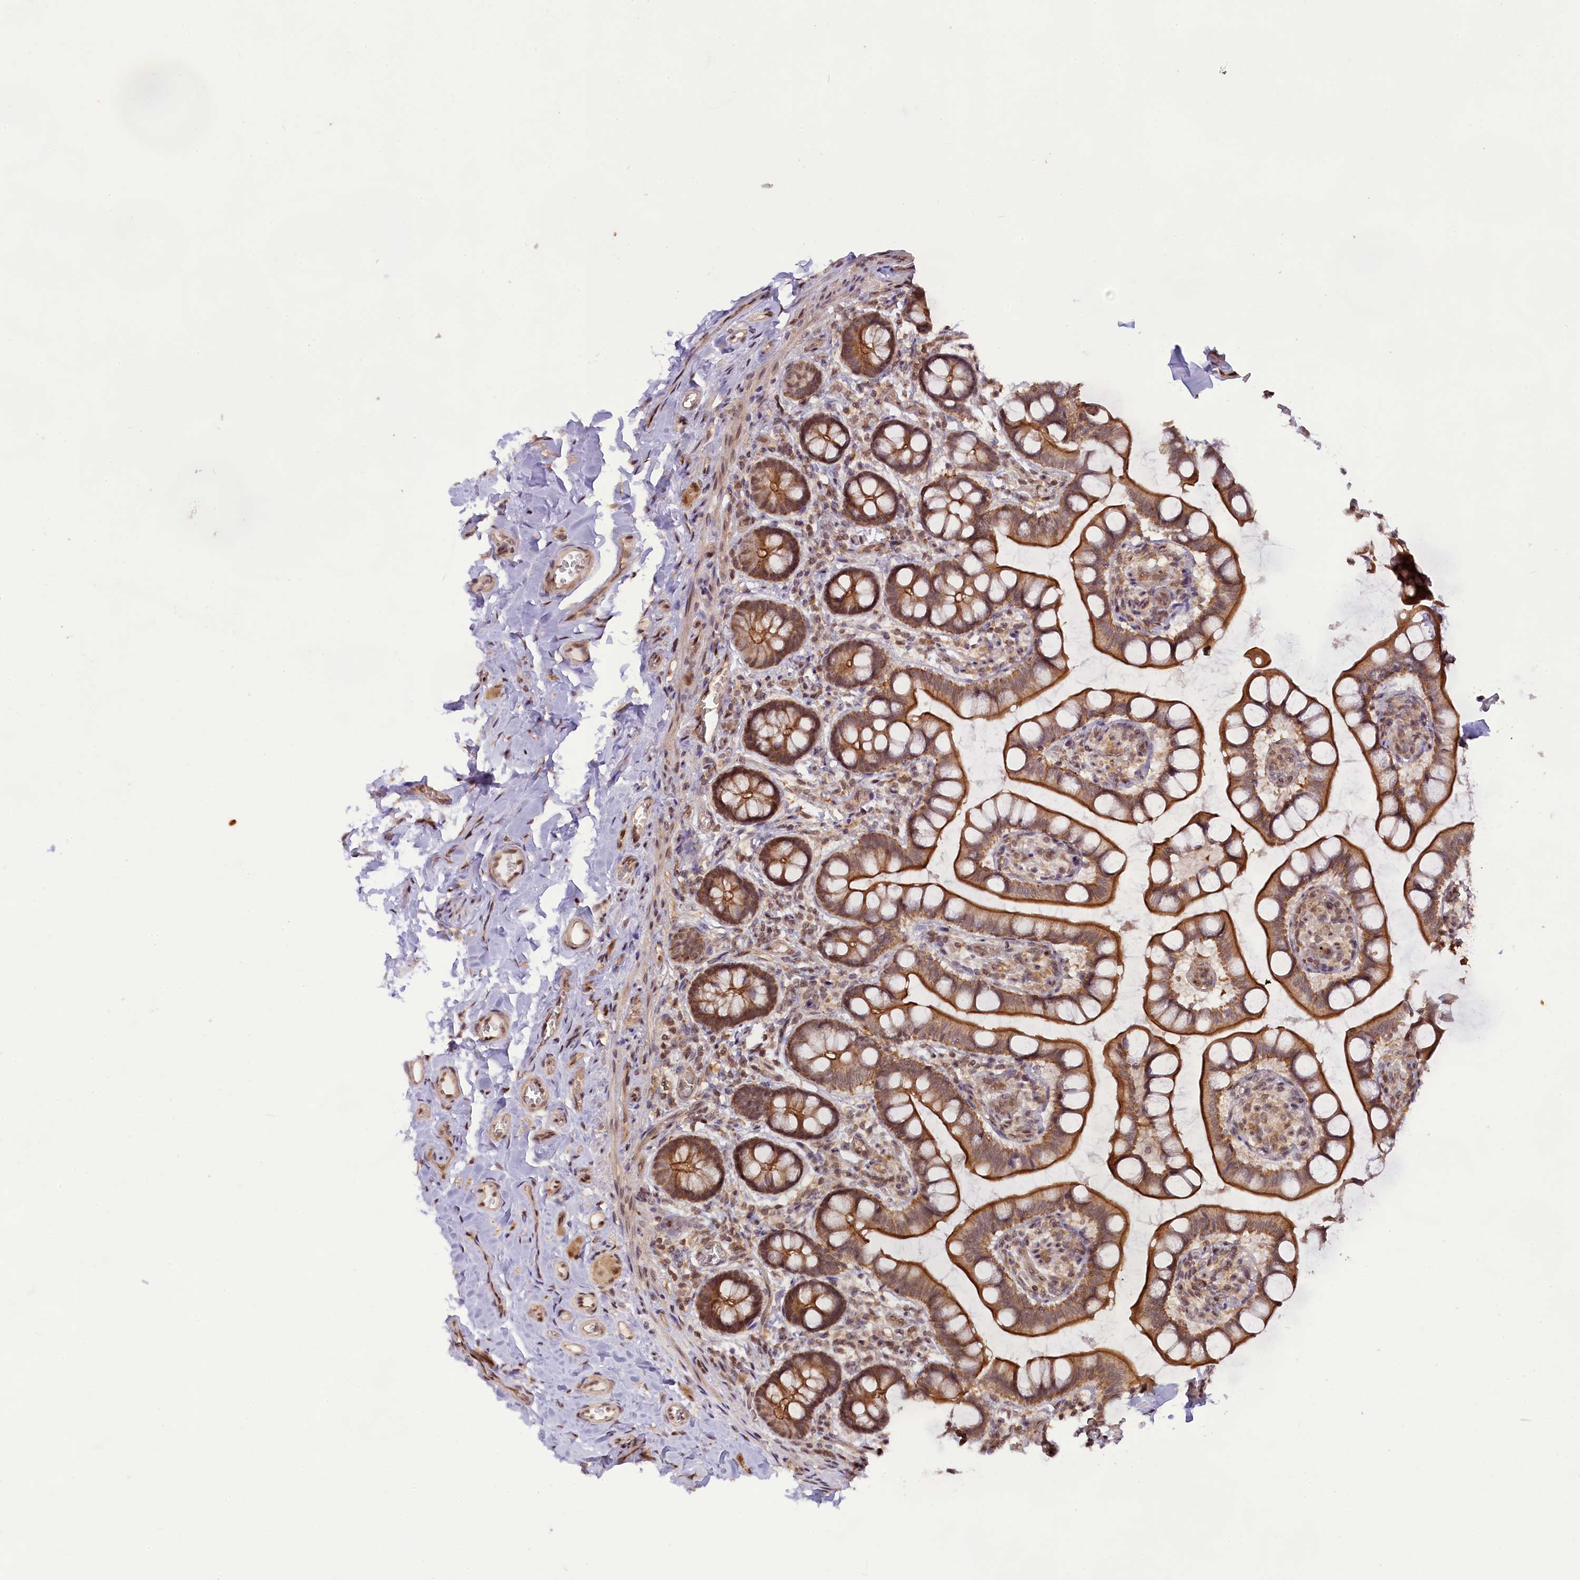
{"staining": {"intensity": "strong", "quantity": ">75%", "location": "cytoplasmic/membranous,nuclear"}, "tissue": "small intestine", "cell_type": "Glandular cells", "image_type": "normal", "snomed": [{"axis": "morphology", "description": "Normal tissue, NOS"}, {"axis": "topography", "description": "Small intestine"}], "caption": "Approximately >75% of glandular cells in benign human small intestine display strong cytoplasmic/membranous,nuclear protein positivity as visualized by brown immunohistochemical staining.", "gene": "CARD8", "patient": {"sex": "male", "age": 52}}